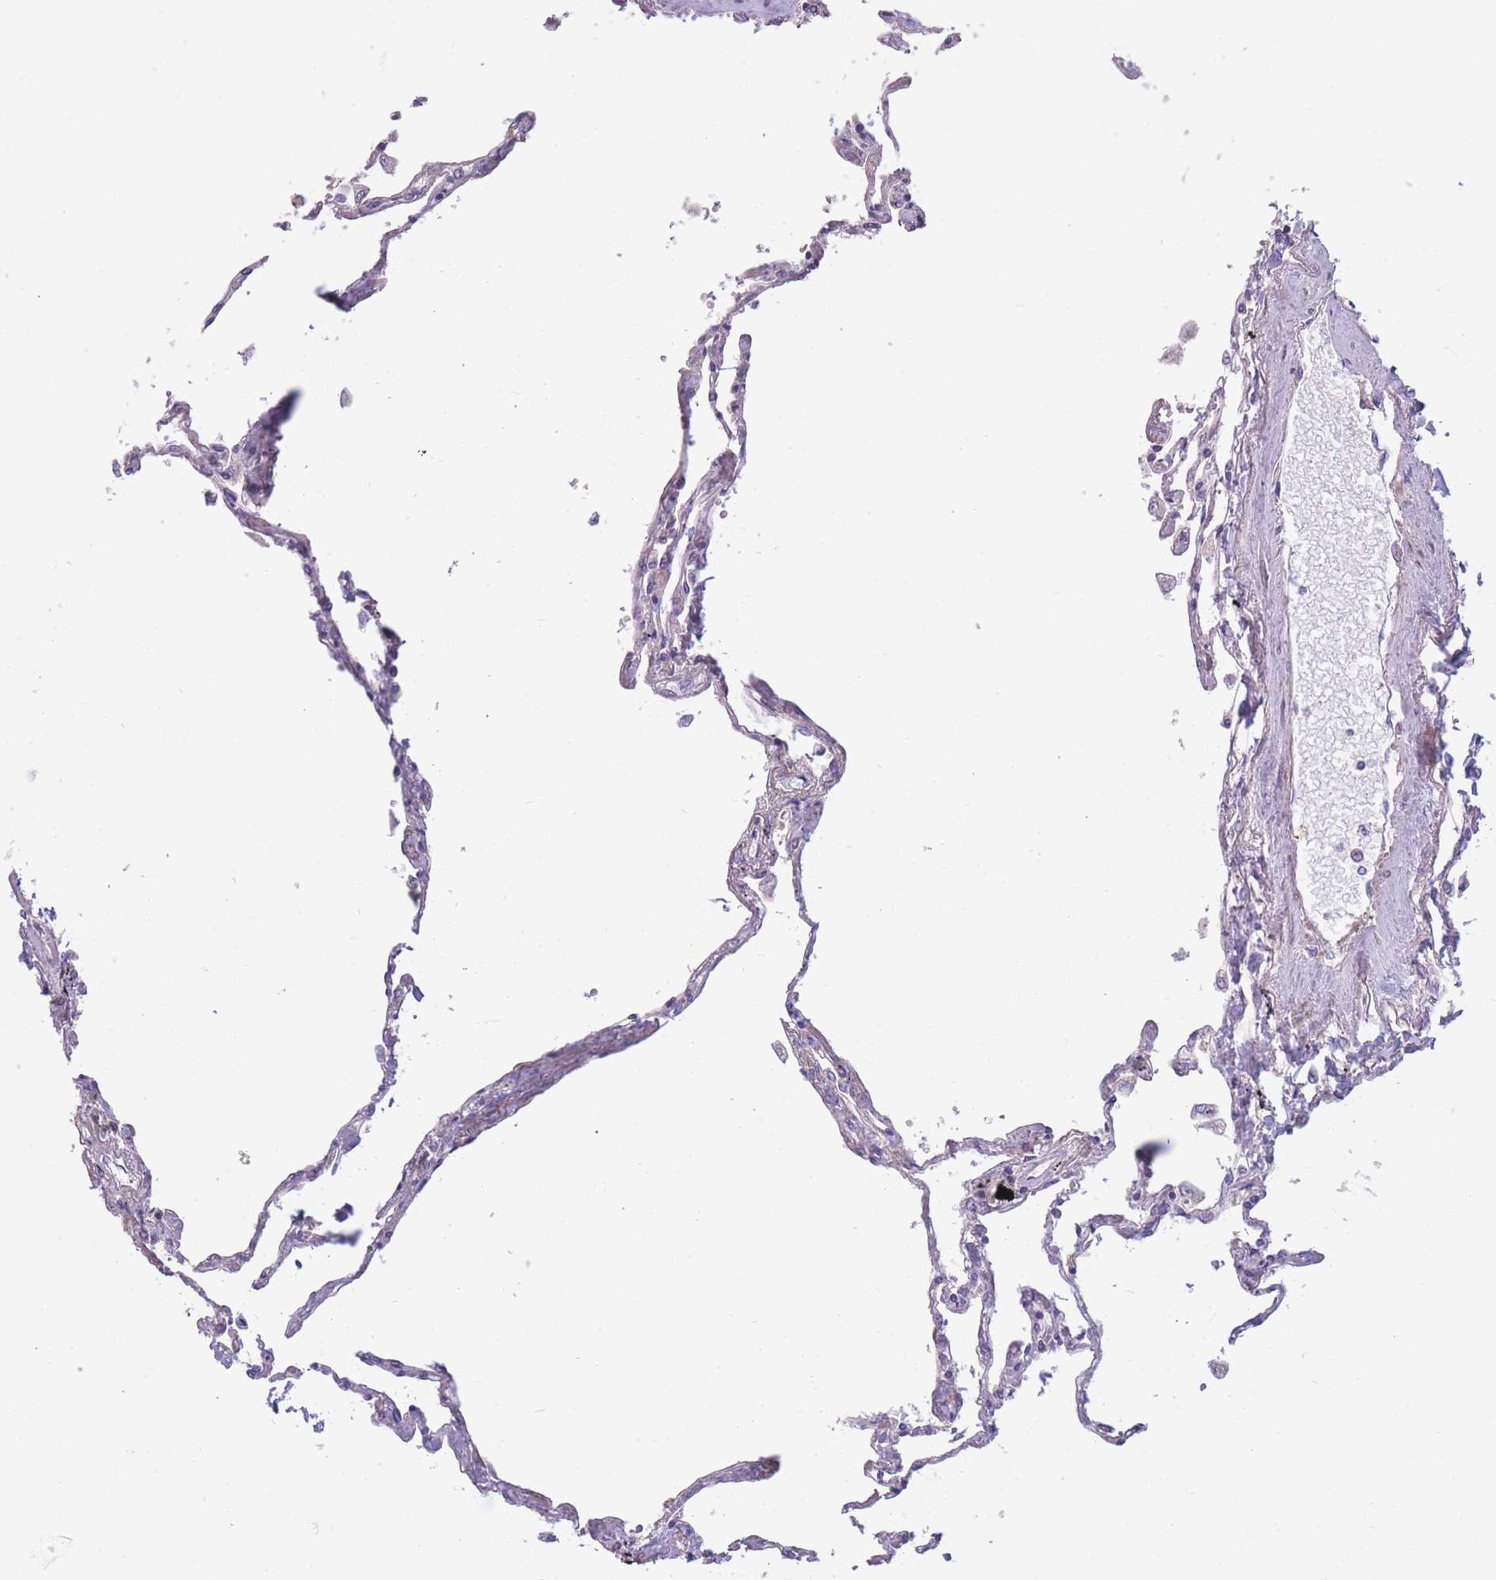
{"staining": {"intensity": "negative", "quantity": "none", "location": "none"}, "tissue": "lung", "cell_type": "Alveolar cells", "image_type": "normal", "snomed": [{"axis": "morphology", "description": "Normal tissue, NOS"}, {"axis": "topography", "description": "Lung"}], "caption": "High magnification brightfield microscopy of unremarkable lung stained with DAB (3,3'-diaminobenzidine) (brown) and counterstained with hematoxylin (blue): alveolar cells show no significant expression.", "gene": "CCNQ", "patient": {"sex": "female", "age": 67}}